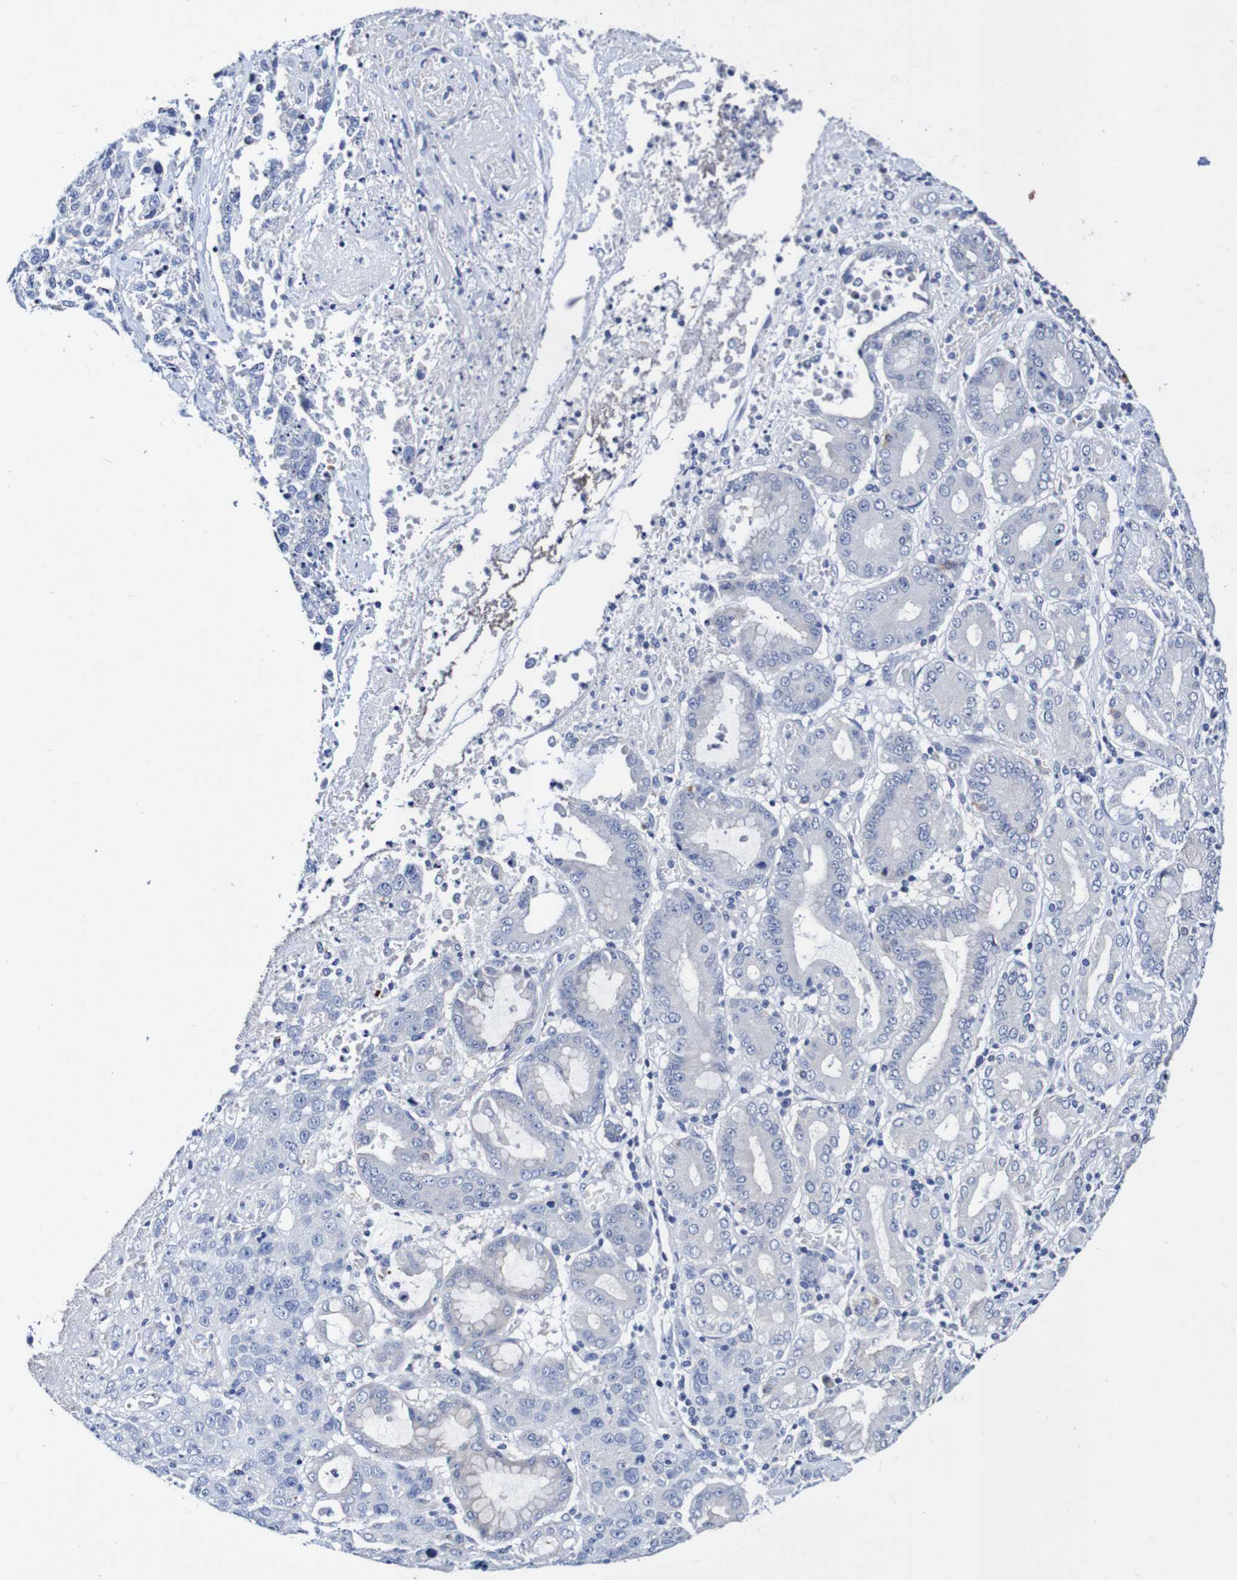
{"staining": {"intensity": "negative", "quantity": "none", "location": "none"}, "tissue": "stomach cancer", "cell_type": "Tumor cells", "image_type": "cancer", "snomed": [{"axis": "morphology", "description": "Normal tissue, NOS"}, {"axis": "morphology", "description": "Adenocarcinoma, NOS"}, {"axis": "topography", "description": "Stomach"}], "caption": "Tumor cells show no significant expression in adenocarcinoma (stomach).", "gene": "SEZ6", "patient": {"sex": "male", "age": 48}}